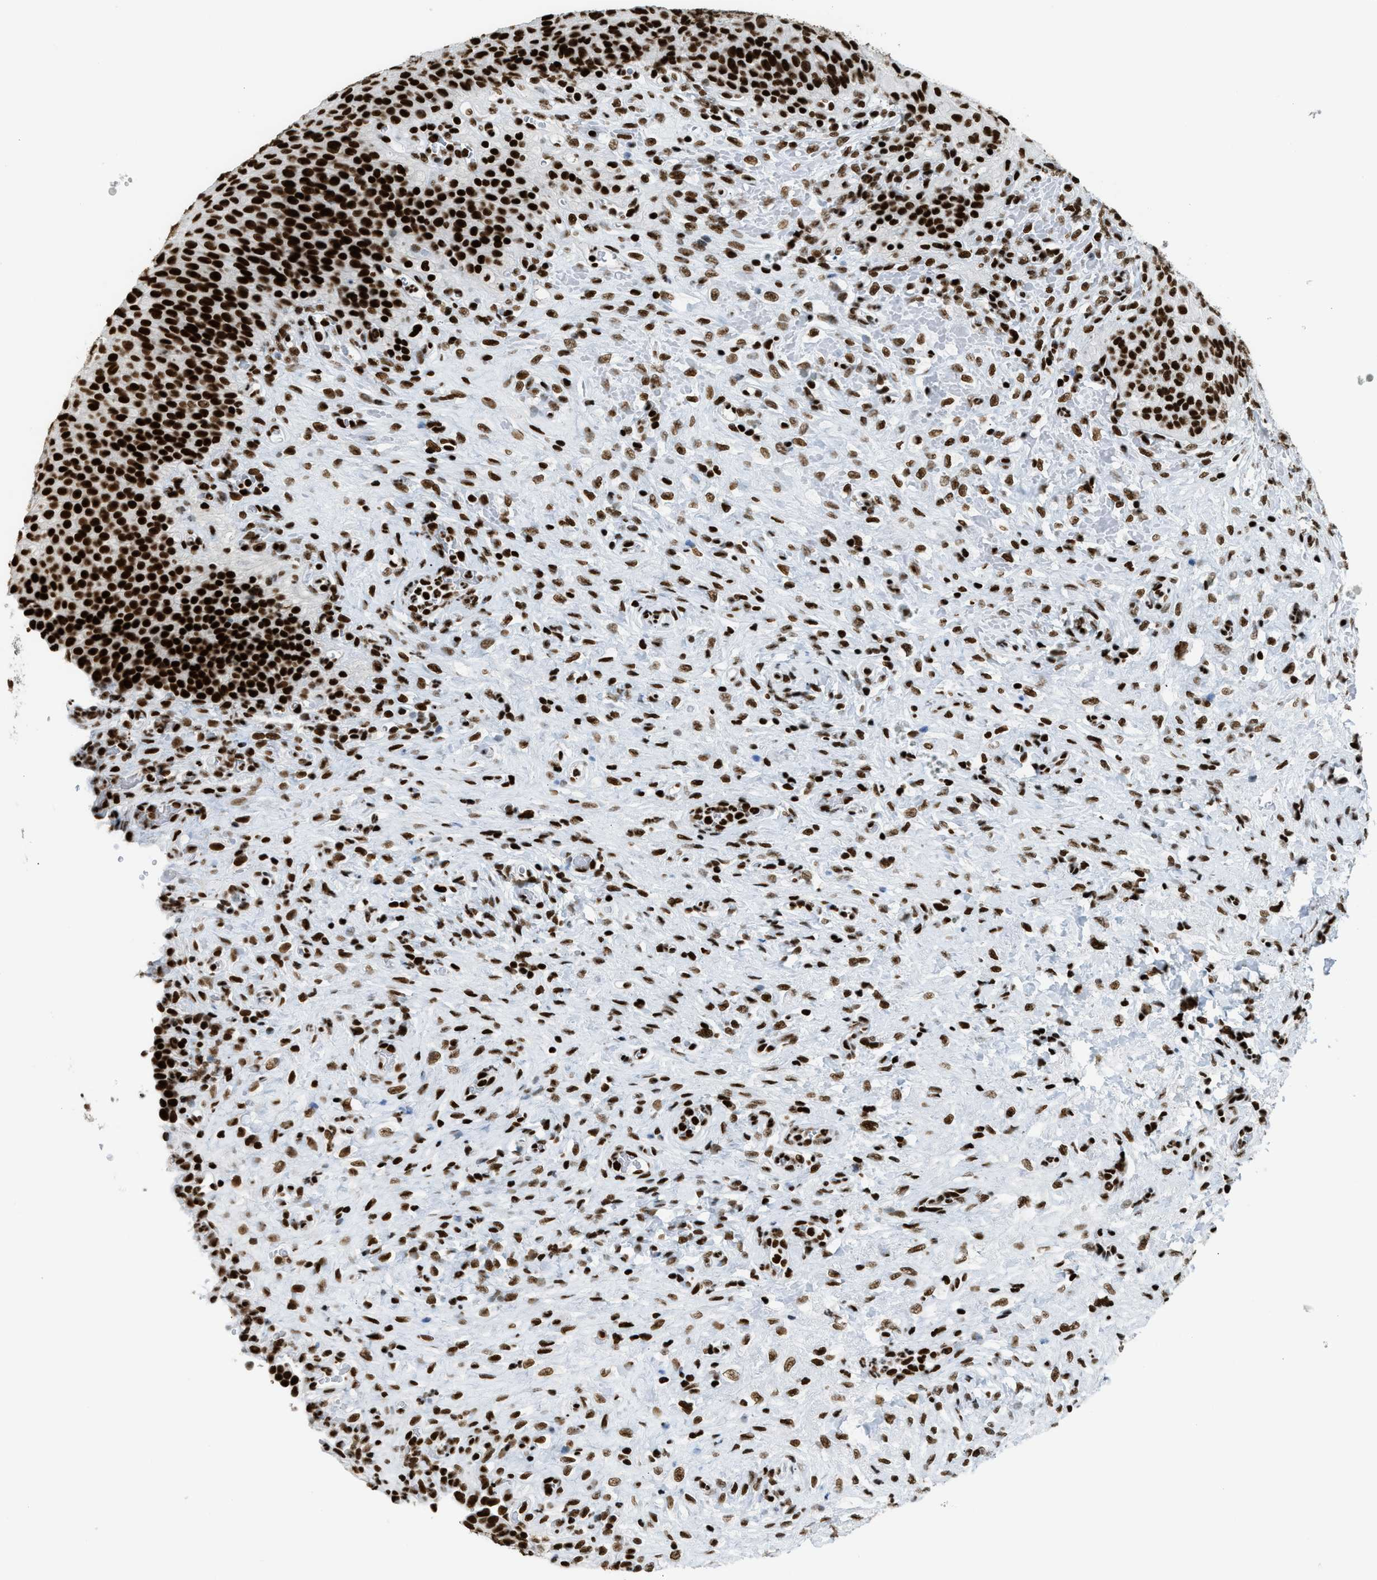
{"staining": {"intensity": "strong", "quantity": ">75%", "location": "nuclear"}, "tissue": "urinary bladder", "cell_type": "Urothelial cells", "image_type": "normal", "snomed": [{"axis": "morphology", "description": "Urothelial carcinoma, High grade"}, {"axis": "topography", "description": "Urinary bladder"}], "caption": "IHC photomicrograph of unremarkable urinary bladder stained for a protein (brown), which demonstrates high levels of strong nuclear staining in about >75% of urothelial cells.", "gene": "PIF1", "patient": {"sex": "male", "age": 46}}